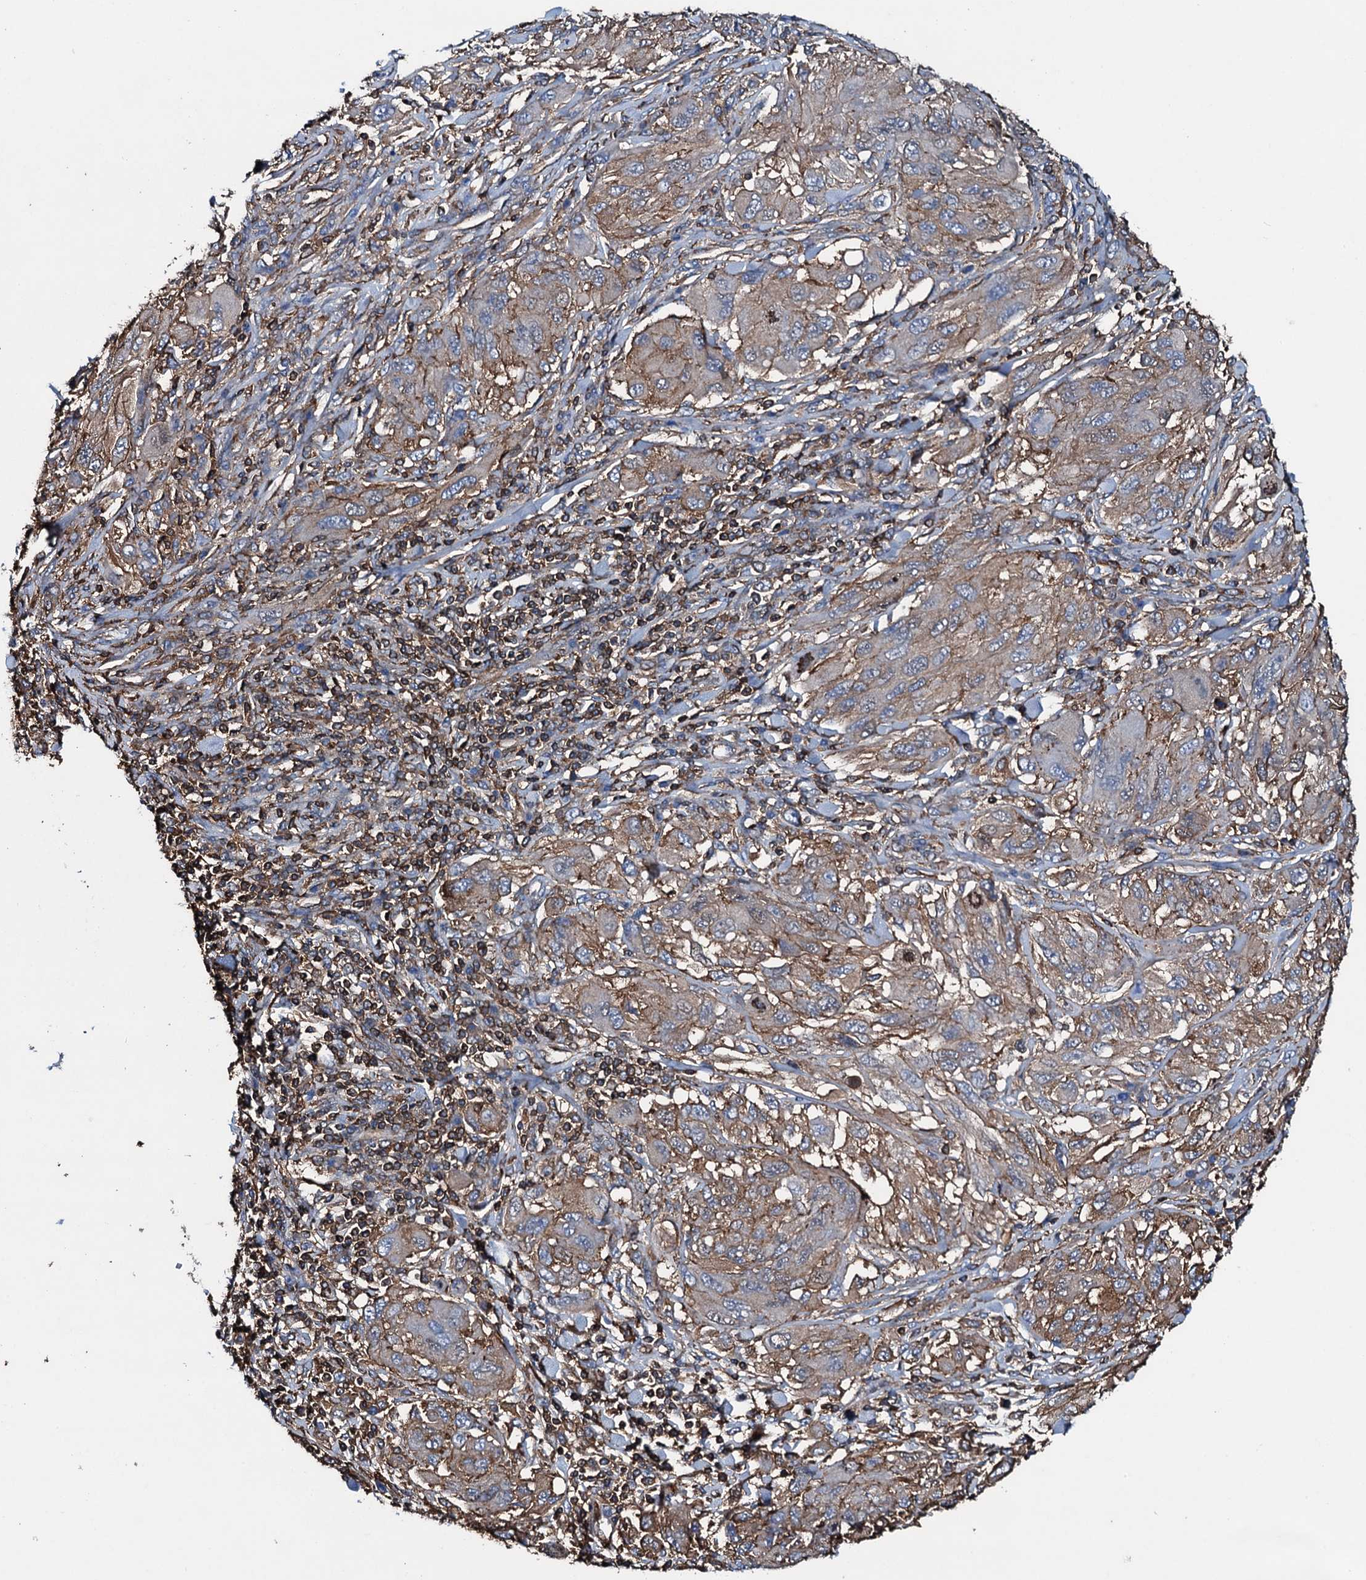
{"staining": {"intensity": "weak", "quantity": ">75%", "location": "cytoplasmic/membranous"}, "tissue": "melanoma", "cell_type": "Tumor cells", "image_type": "cancer", "snomed": [{"axis": "morphology", "description": "Malignant melanoma, NOS"}, {"axis": "topography", "description": "Skin"}], "caption": "Weak cytoplasmic/membranous positivity is appreciated in about >75% of tumor cells in melanoma. The protein of interest is stained brown, and the nuclei are stained in blue (DAB IHC with brightfield microscopy, high magnification).", "gene": "MS4A4E", "patient": {"sex": "female", "age": 91}}